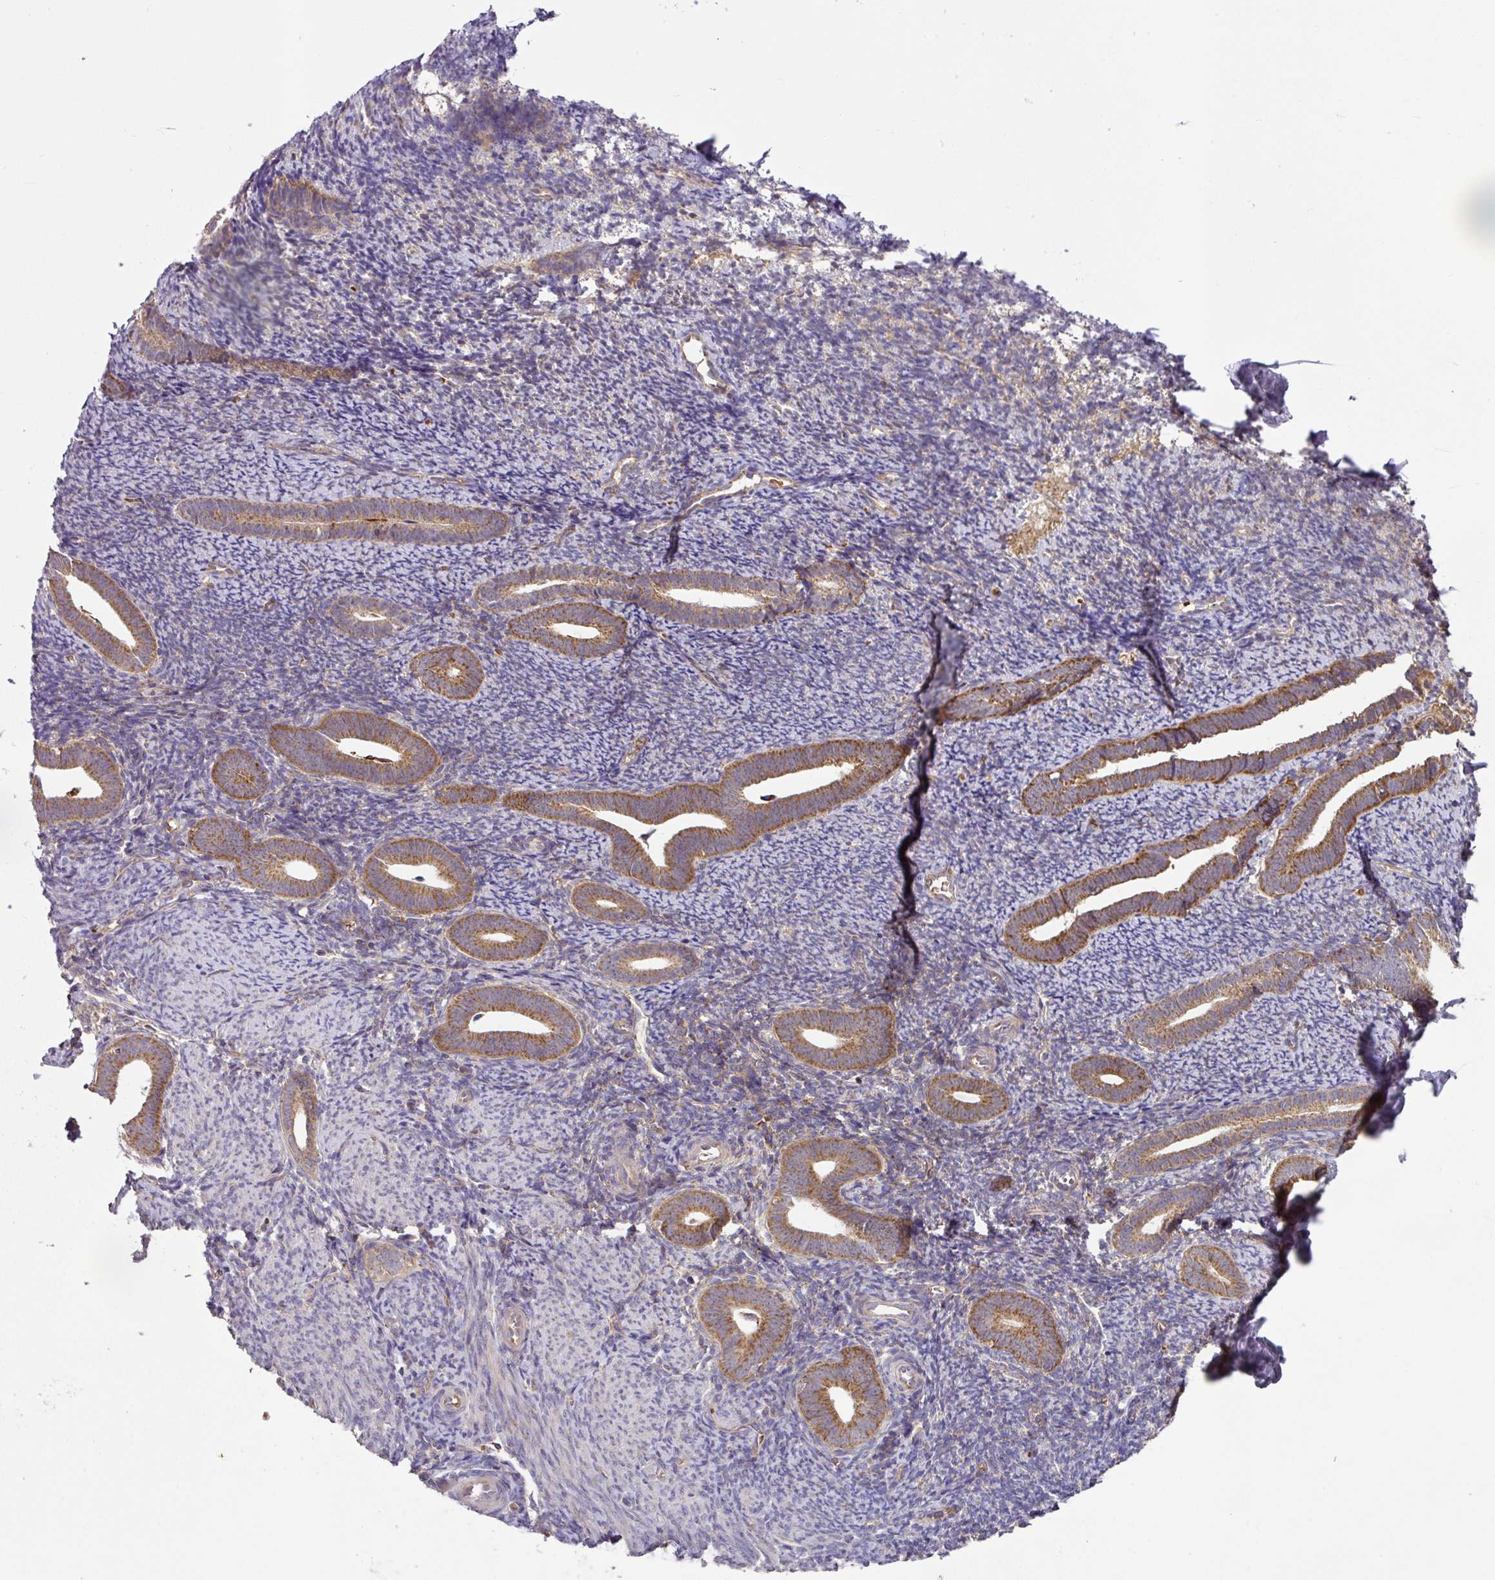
{"staining": {"intensity": "weak", "quantity": "25%-75%", "location": "cytoplasmic/membranous"}, "tissue": "endometrium", "cell_type": "Cells in endometrial stroma", "image_type": "normal", "snomed": [{"axis": "morphology", "description": "Normal tissue, NOS"}, {"axis": "topography", "description": "Endometrium"}], "caption": "This is a histology image of immunohistochemistry (IHC) staining of benign endometrium, which shows weak positivity in the cytoplasmic/membranous of cells in endometrial stroma.", "gene": "ZNF513", "patient": {"sex": "female", "age": 39}}